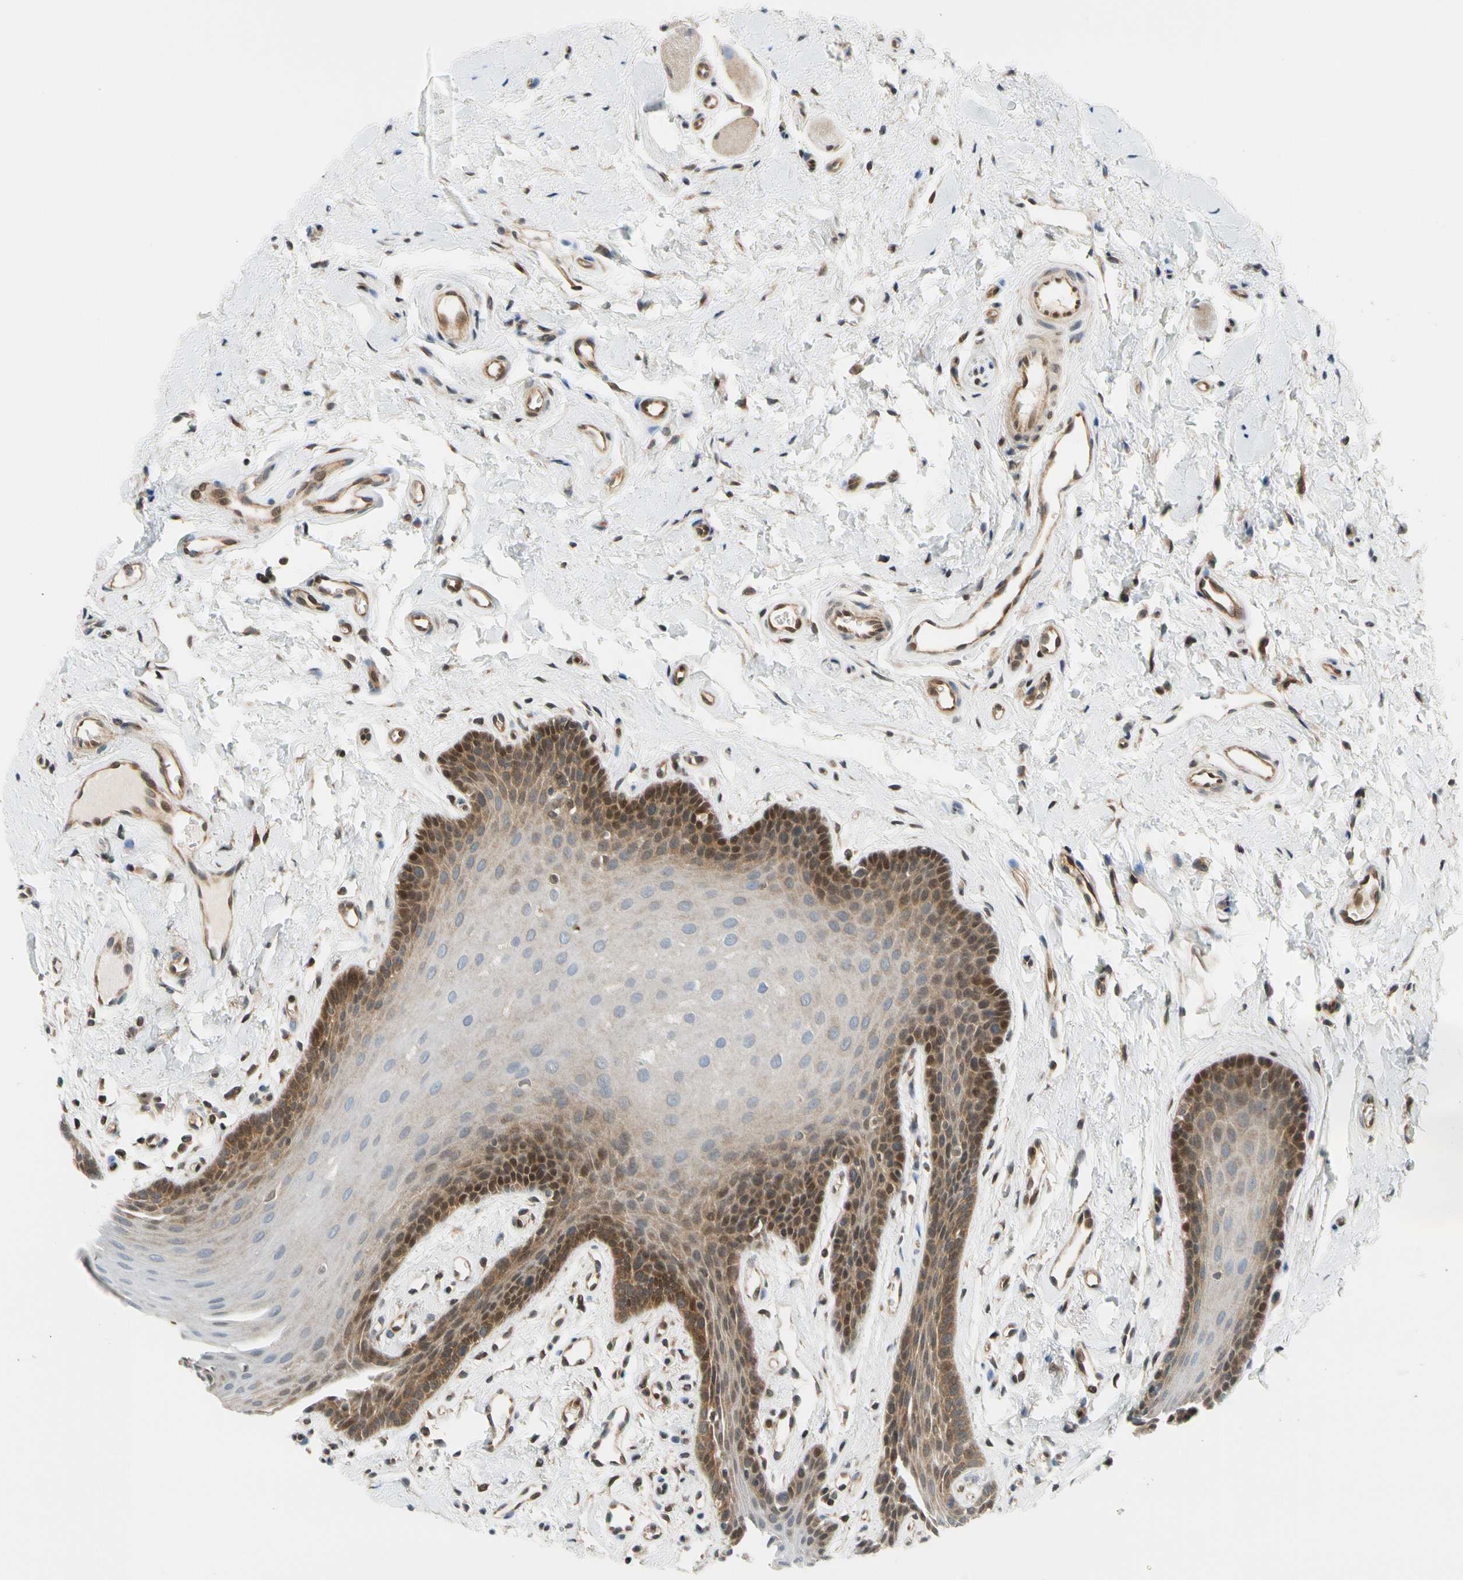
{"staining": {"intensity": "moderate", "quantity": "25%-75%", "location": "cytoplasmic/membranous,nuclear"}, "tissue": "oral mucosa", "cell_type": "Squamous epithelial cells", "image_type": "normal", "snomed": [{"axis": "morphology", "description": "Normal tissue, NOS"}, {"axis": "topography", "description": "Oral tissue"}], "caption": "Oral mucosa was stained to show a protein in brown. There is medium levels of moderate cytoplasmic/membranous,nuclear expression in approximately 25%-75% of squamous epithelial cells. Using DAB (3,3'-diaminobenzidine) (brown) and hematoxylin (blue) stains, captured at high magnification using brightfield microscopy.", "gene": "MAPK9", "patient": {"sex": "male", "age": 62}}